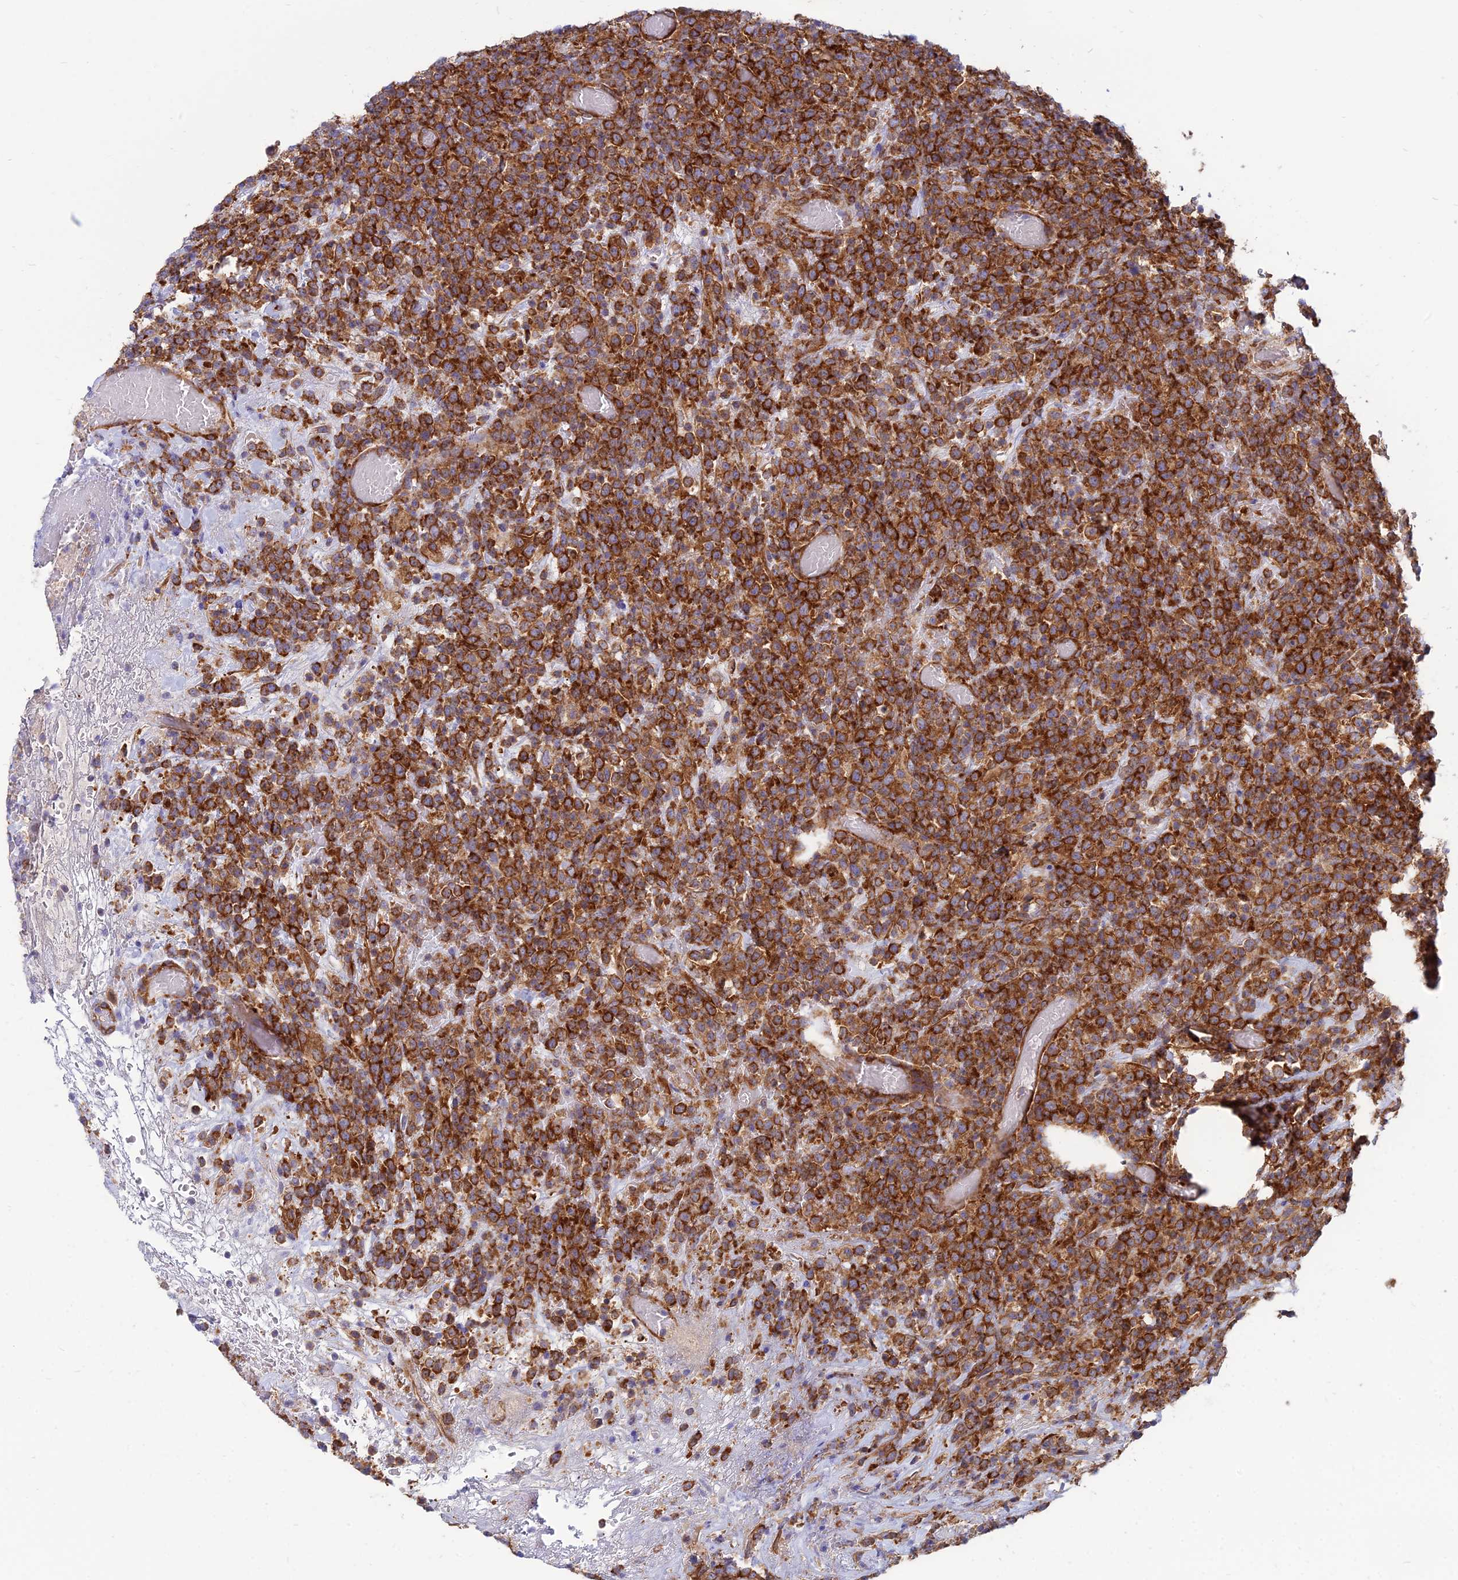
{"staining": {"intensity": "strong", "quantity": ">75%", "location": "cytoplasmic/membranous"}, "tissue": "lymphoma", "cell_type": "Tumor cells", "image_type": "cancer", "snomed": [{"axis": "morphology", "description": "Malignant lymphoma, non-Hodgkin's type, High grade"}, {"axis": "topography", "description": "Colon"}], "caption": "Immunohistochemistry photomicrograph of lymphoma stained for a protein (brown), which exhibits high levels of strong cytoplasmic/membranous positivity in approximately >75% of tumor cells.", "gene": "TXLNA", "patient": {"sex": "female", "age": 53}}